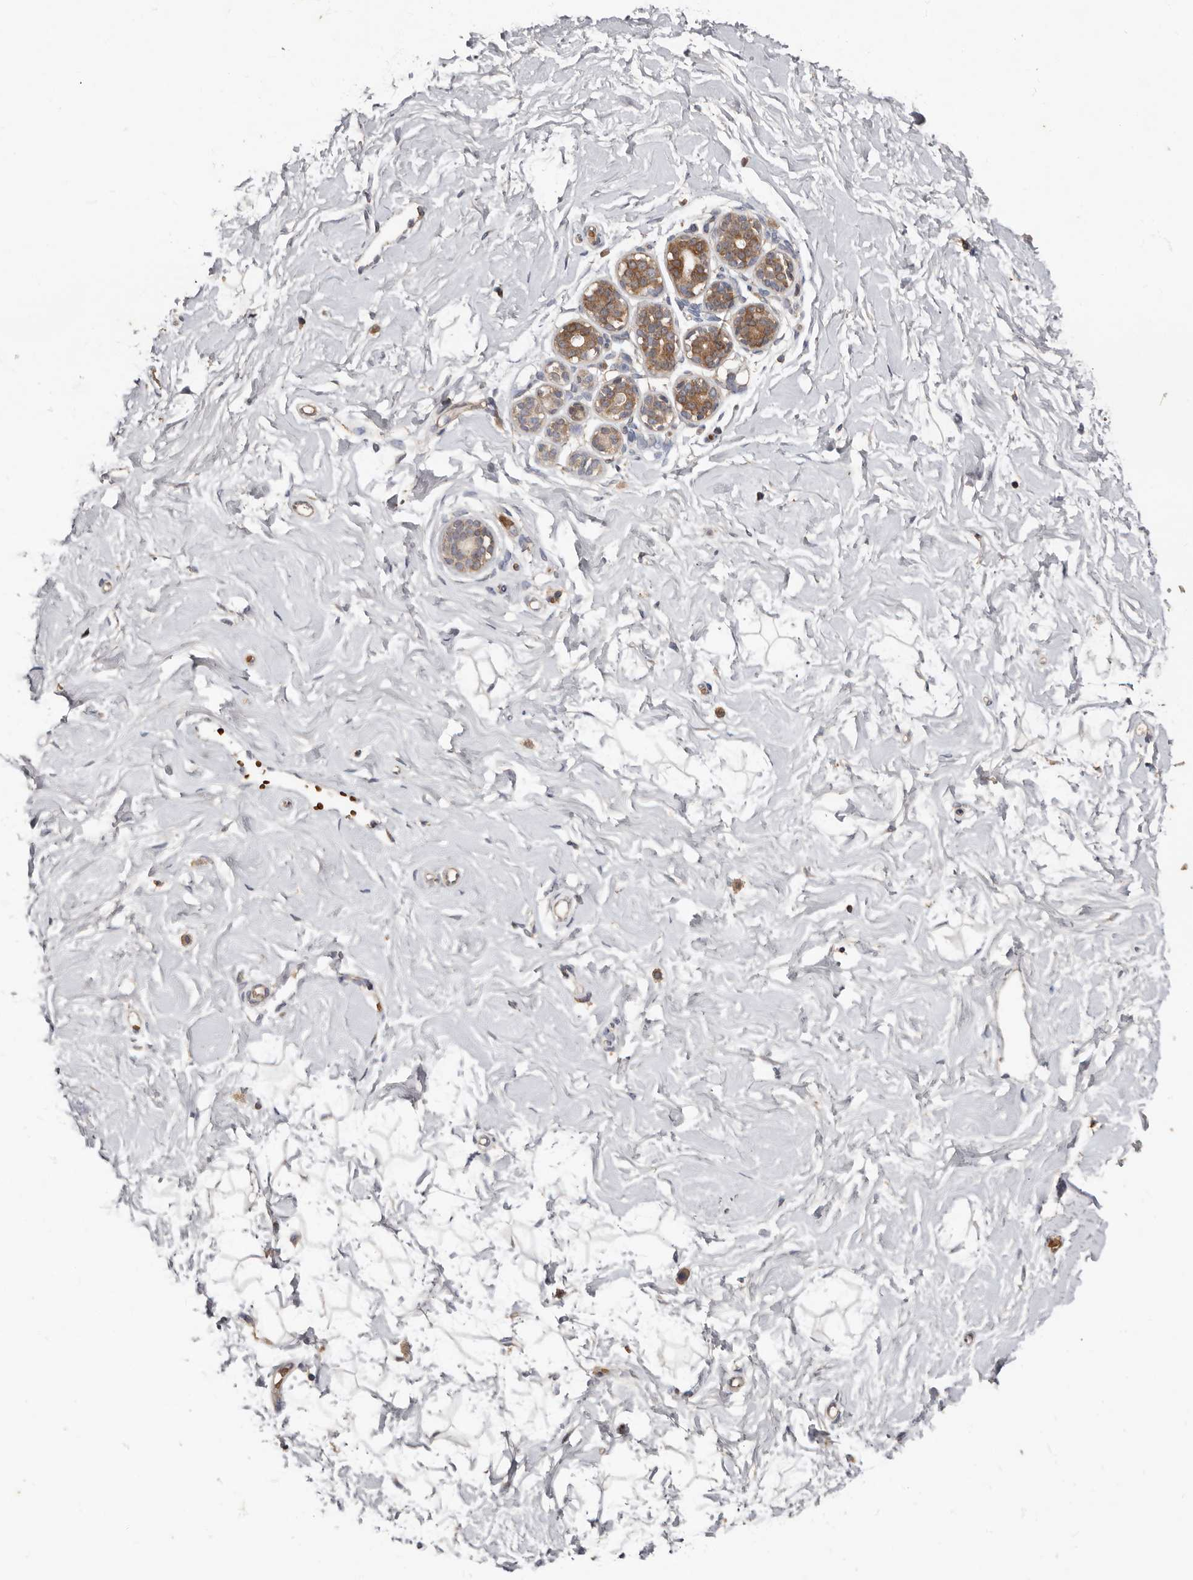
{"staining": {"intensity": "negative", "quantity": "none", "location": "none"}, "tissue": "breast", "cell_type": "Adipocytes", "image_type": "normal", "snomed": [{"axis": "morphology", "description": "Normal tissue, NOS"}, {"axis": "morphology", "description": "Adenoma, NOS"}, {"axis": "topography", "description": "Breast"}], "caption": "Immunohistochemical staining of normal human breast exhibits no significant expression in adipocytes. (Stains: DAB (3,3'-diaminobenzidine) IHC with hematoxylin counter stain, Microscopy: brightfield microscopy at high magnification).", "gene": "KIF26B", "patient": {"sex": "female", "age": 23}}